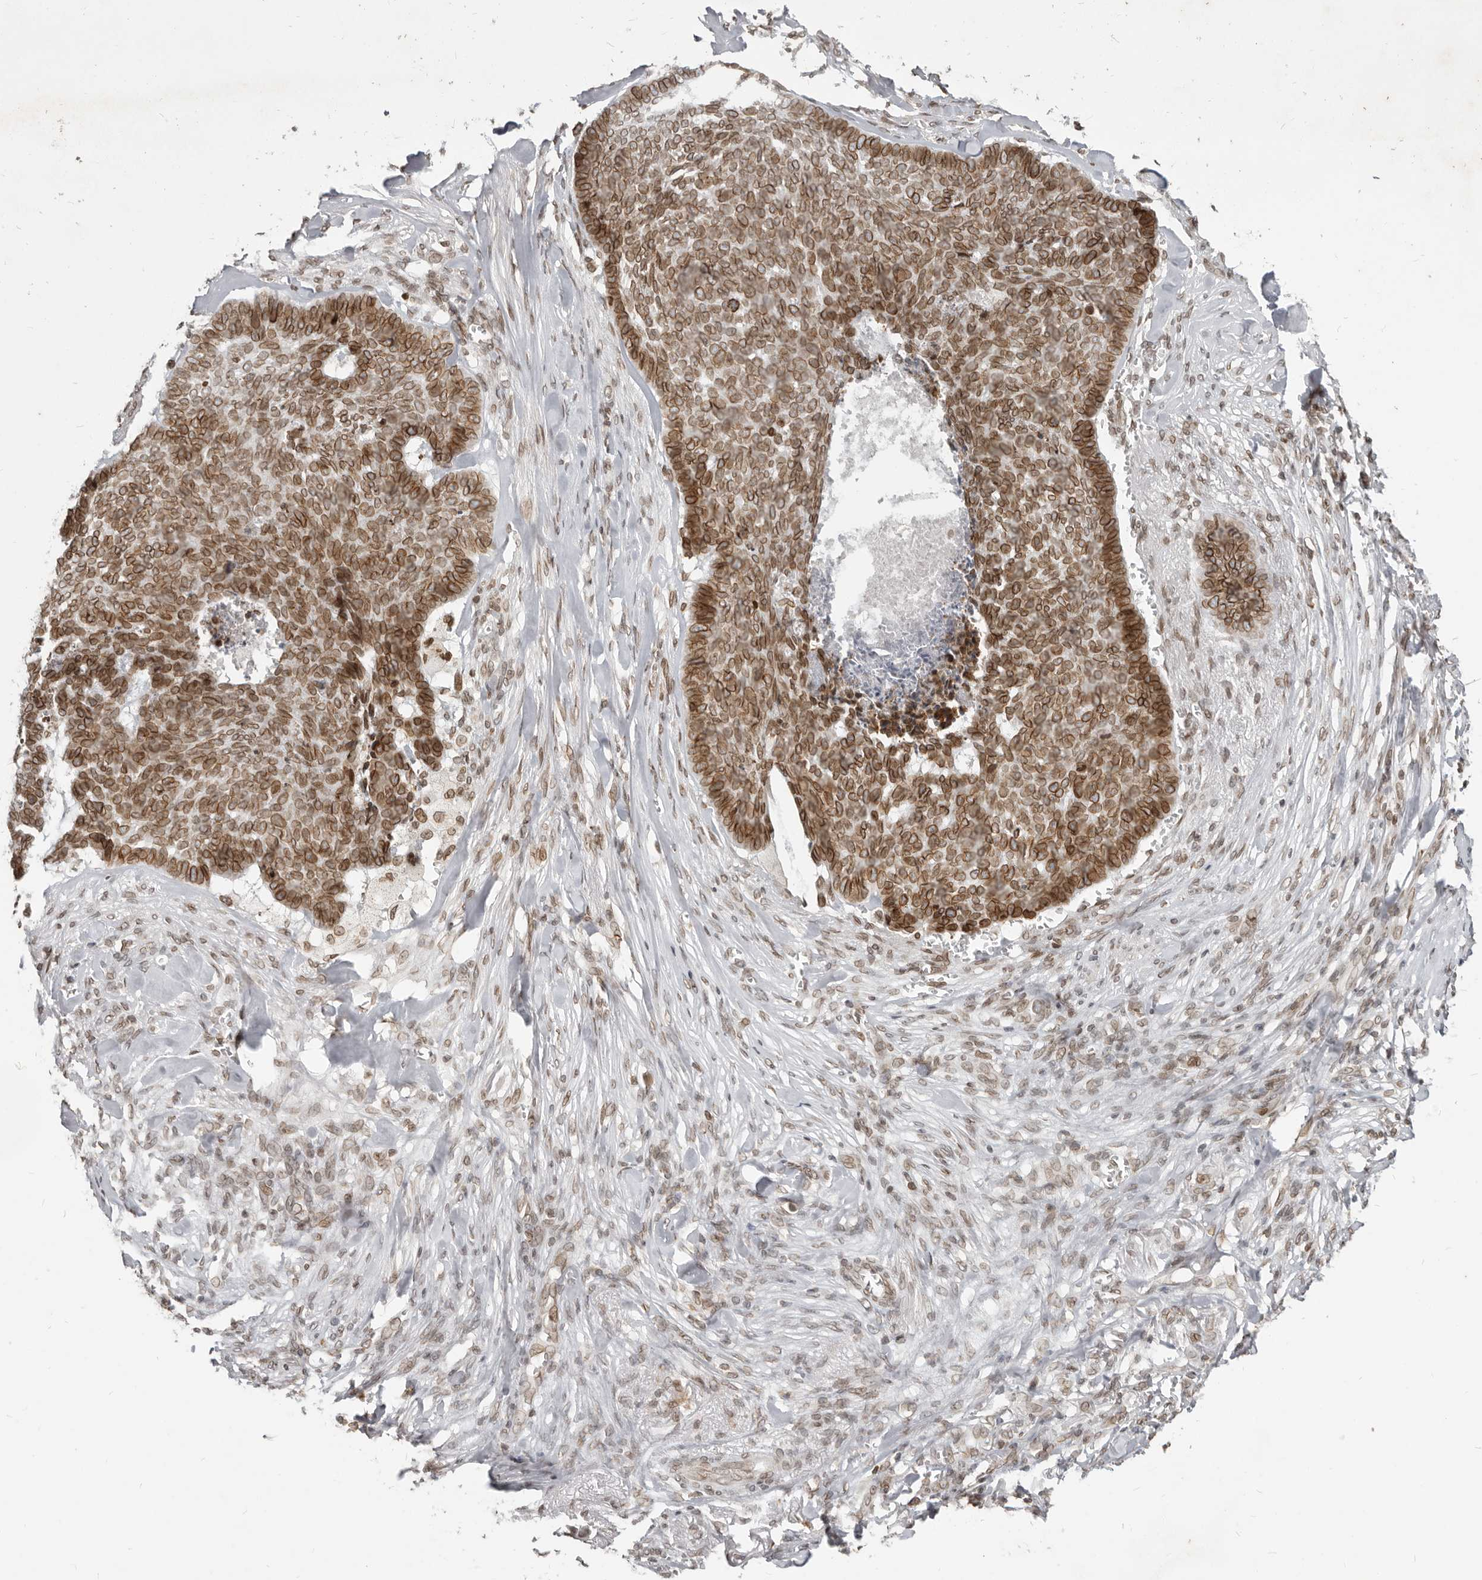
{"staining": {"intensity": "moderate", "quantity": ">75%", "location": "cytoplasmic/membranous,nuclear"}, "tissue": "skin cancer", "cell_type": "Tumor cells", "image_type": "cancer", "snomed": [{"axis": "morphology", "description": "Basal cell carcinoma"}, {"axis": "topography", "description": "Skin"}], "caption": "DAB immunohistochemical staining of skin cancer shows moderate cytoplasmic/membranous and nuclear protein expression in approximately >75% of tumor cells.", "gene": "NUP153", "patient": {"sex": "male", "age": 84}}